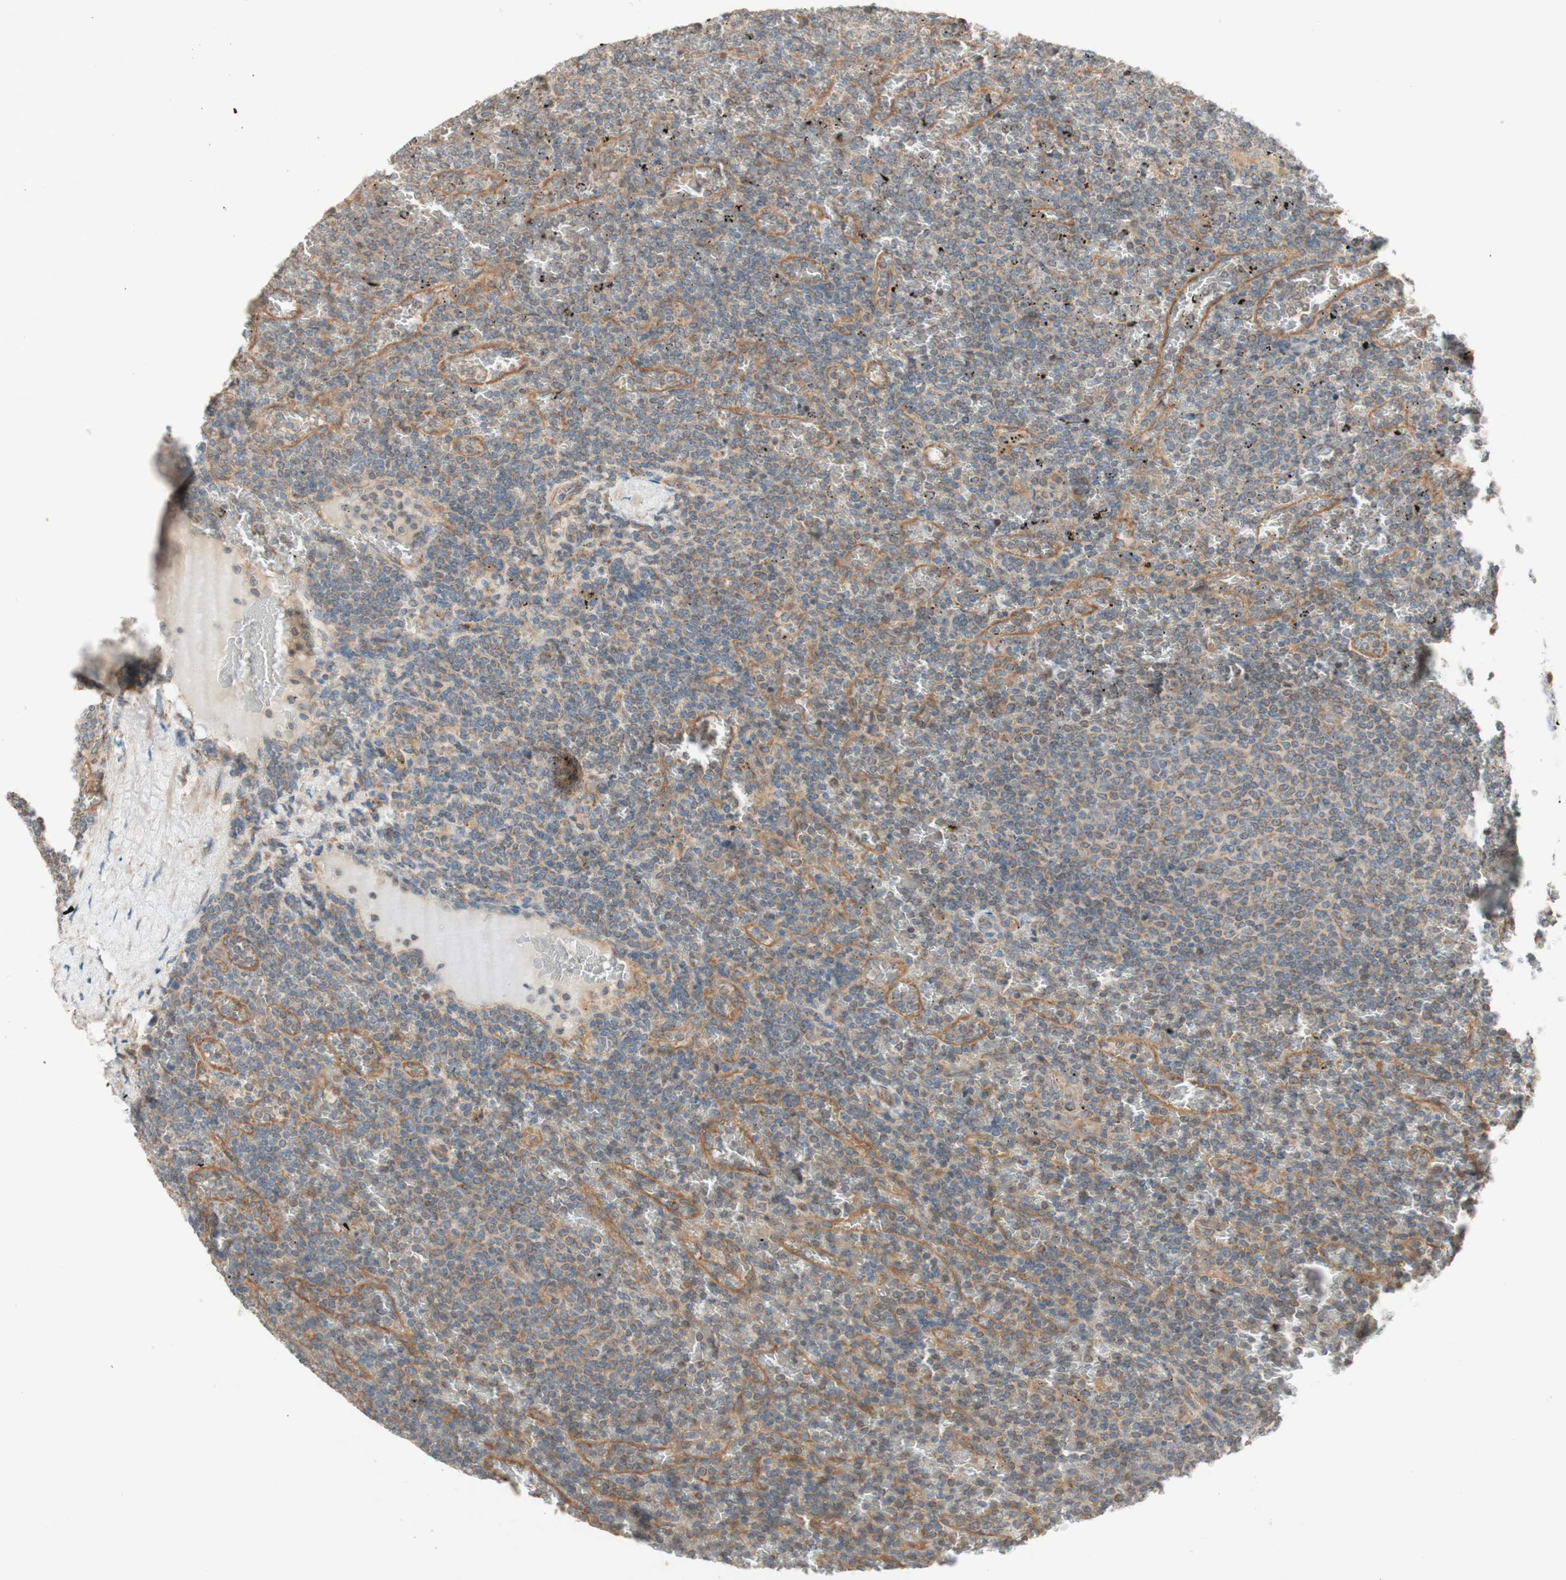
{"staining": {"intensity": "weak", "quantity": ">75%", "location": "cytoplasmic/membranous"}, "tissue": "lymphoma", "cell_type": "Tumor cells", "image_type": "cancer", "snomed": [{"axis": "morphology", "description": "Malignant lymphoma, non-Hodgkin's type, Low grade"}, {"axis": "topography", "description": "Spleen"}], "caption": "A brown stain highlights weak cytoplasmic/membranous positivity of a protein in human lymphoma tumor cells.", "gene": "SOCS2", "patient": {"sex": "female", "age": 77}}